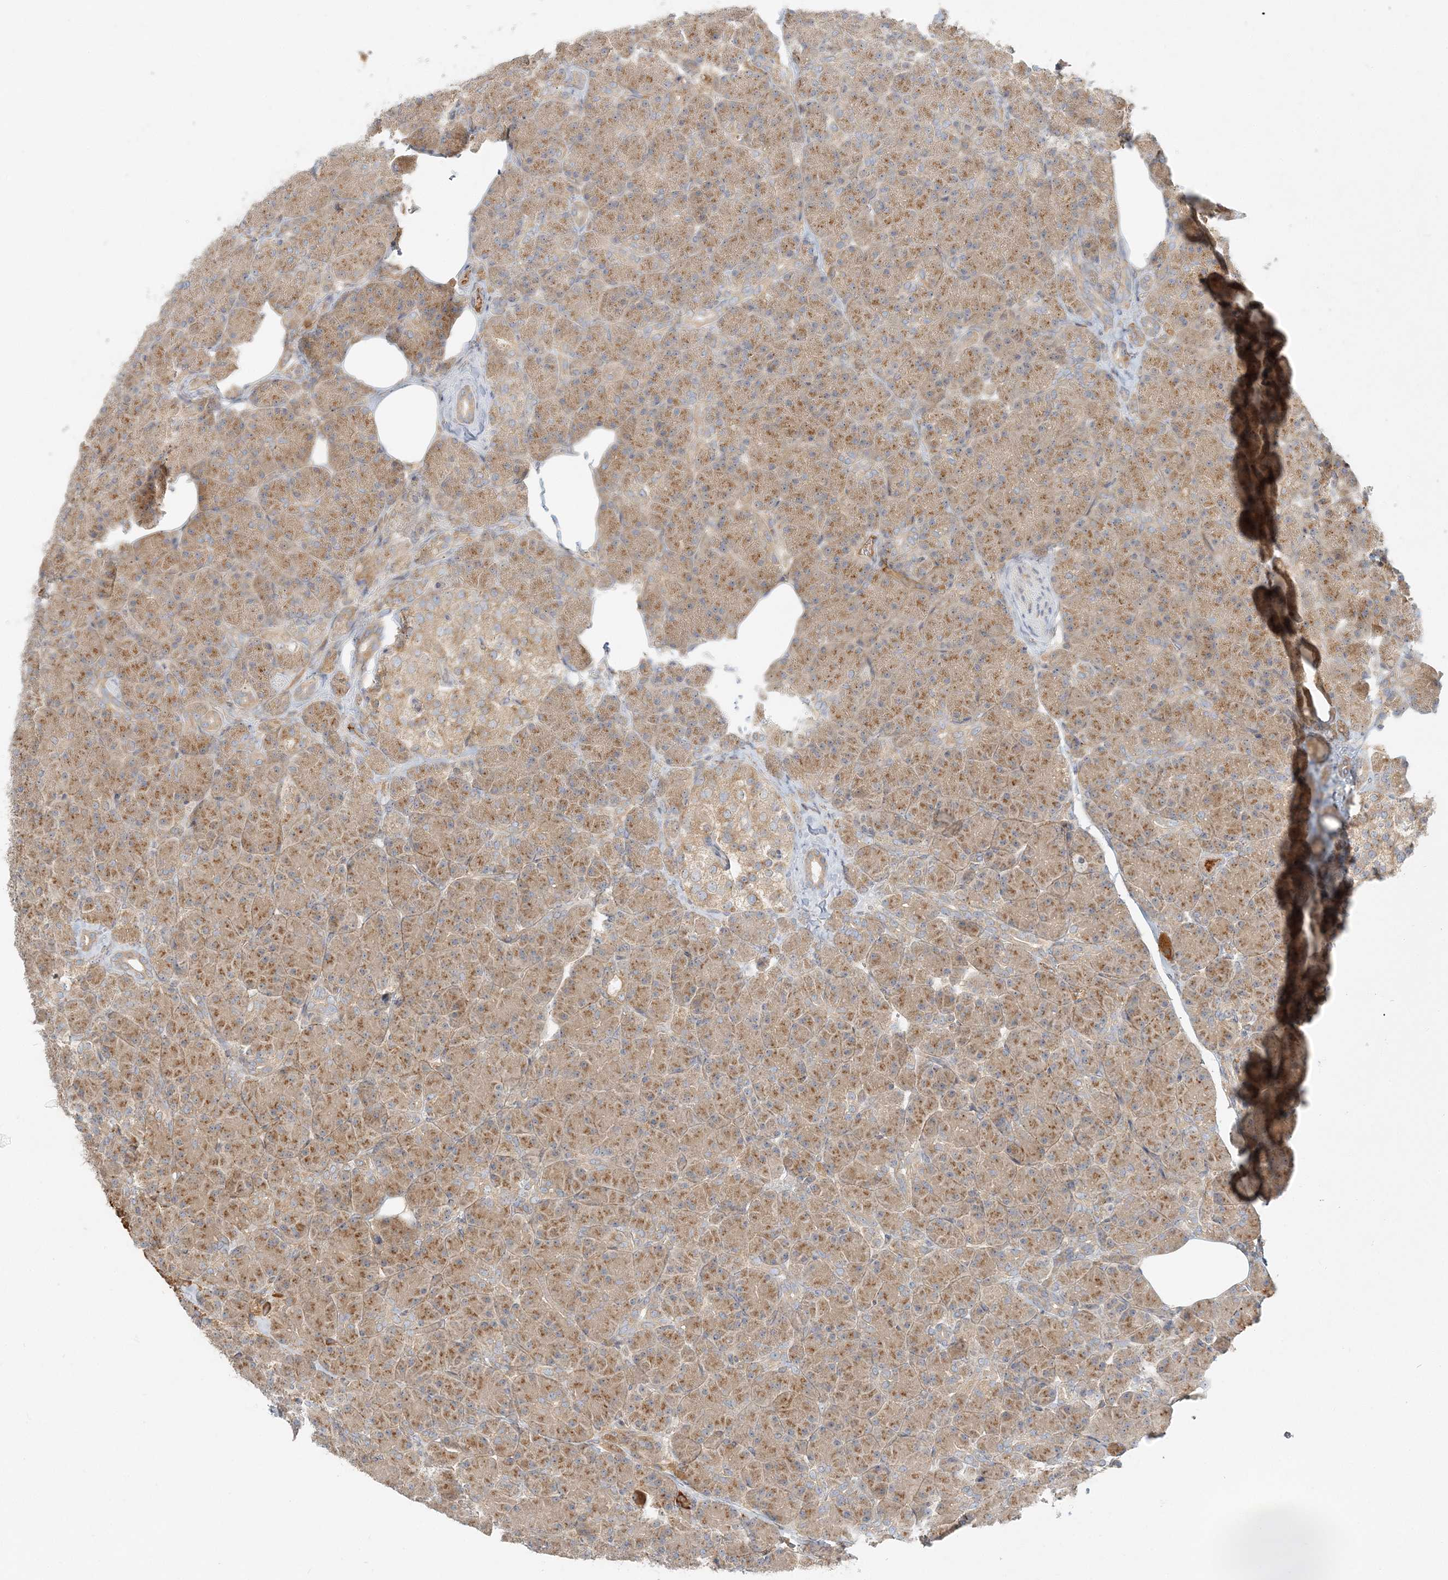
{"staining": {"intensity": "moderate", "quantity": ">75%", "location": "cytoplasmic/membranous"}, "tissue": "pancreas", "cell_type": "Exocrine glandular cells", "image_type": "normal", "snomed": [{"axis": "morphology", "description": "Normal tissue, NOS"}, {"axis": "topography", "description": "Pancreas"}], "caption": "Protein expression analysis of benign pancreas demonstrates moderate cytoplasmic/membranous staining in approximately >75% of exocrine glandular cells.", "gene": "AP1AR", "patient": {"sex": "female", "age": 43}}